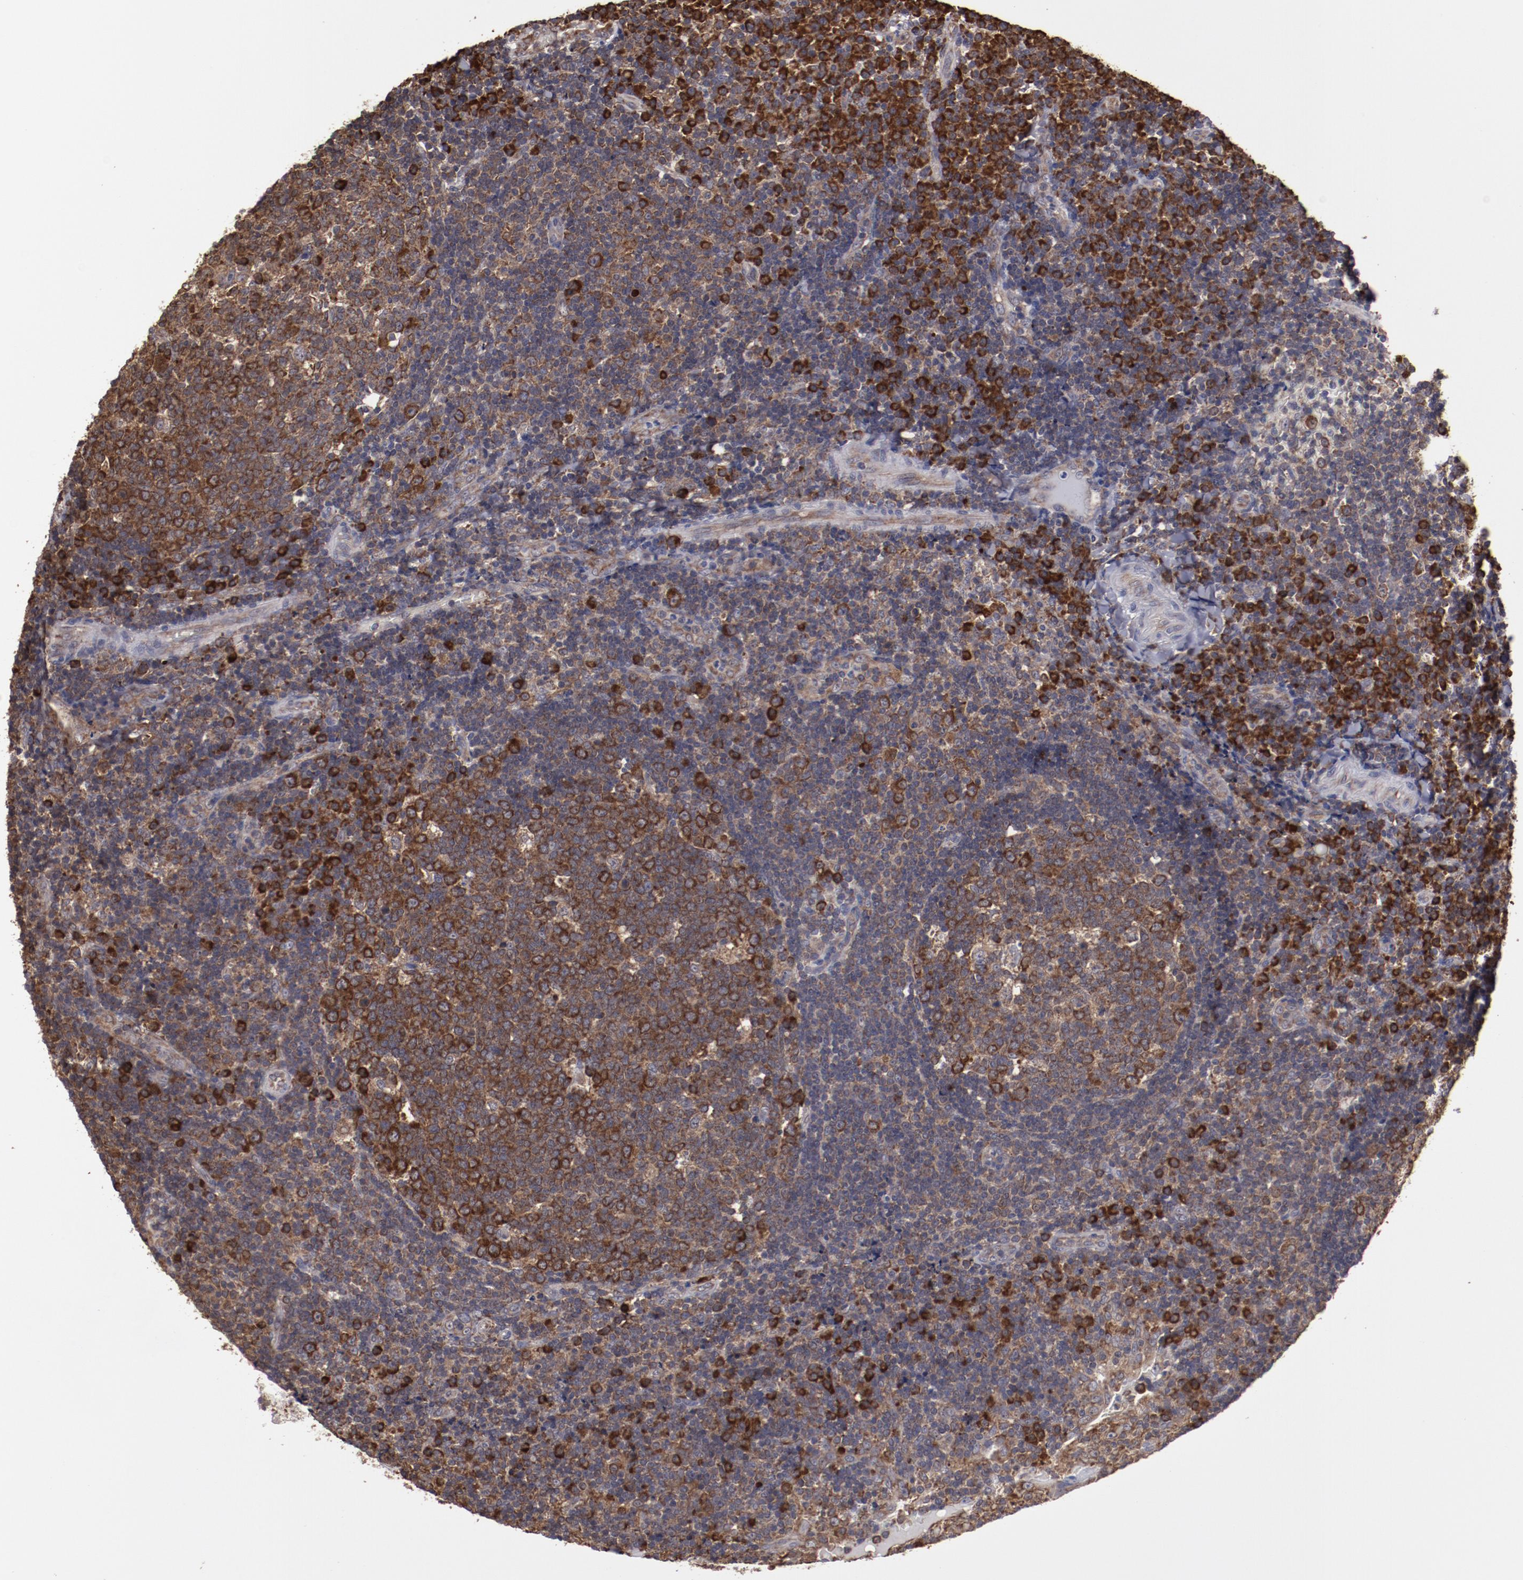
{"staining": {"intensity": "strong", "quantity": ">75%", "location": "nuclear"}, "tissue": "tonsil", "cell_type": "Germinal center cells", "image_type": "normal", "snomed": [{"axis": "morphology", "description": "Normal tissue, NOS"}, {"axis": "topography", "description": "Tonsil"}], "caption": "The image displays immunohistochemical staining of normal tonsil. There is strong nuclear expression is seen in about >75% of germinal center cells. (DAB (3,3'-diaminobenzidine) = brown stain, brightfield microscopy at high magnification).", "gene": "RPS4X", "patient": {"sex": "female", "age": 40}}